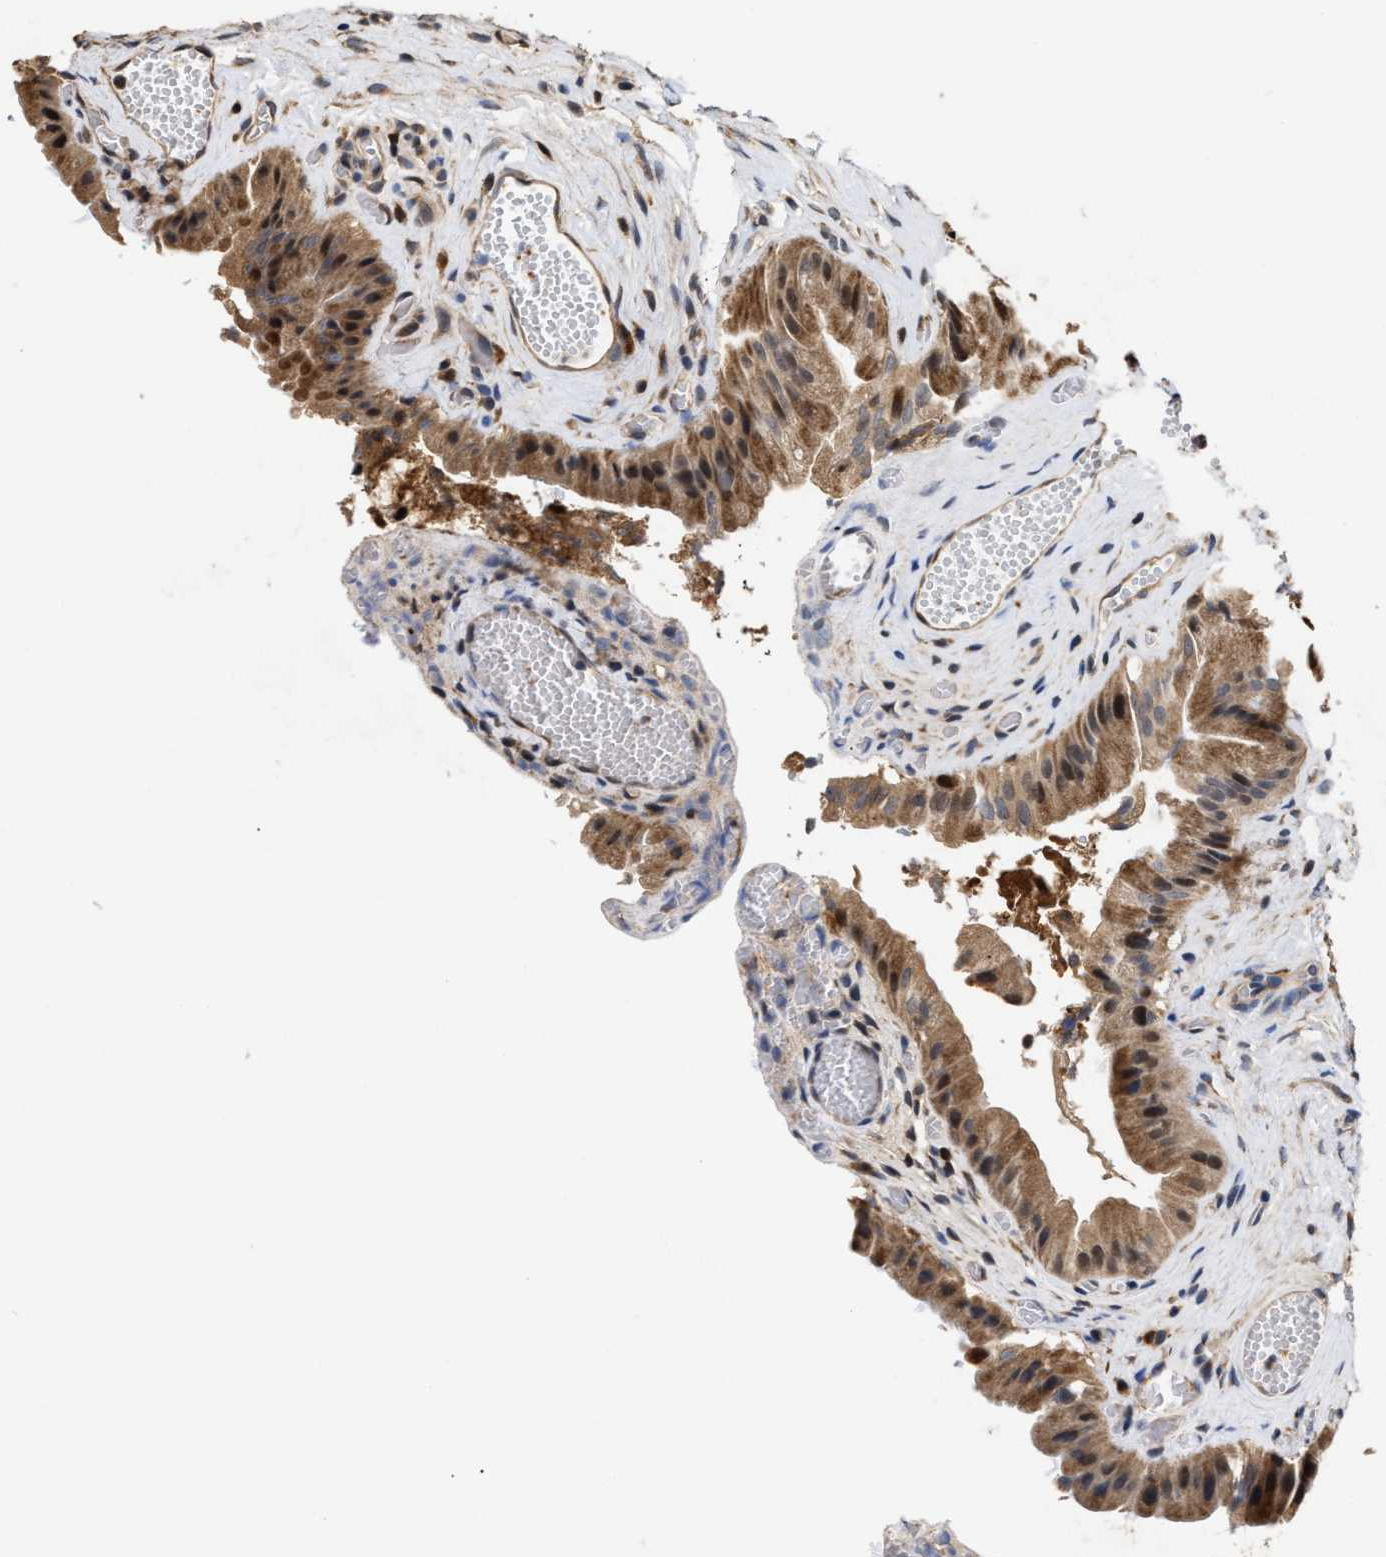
{"staining": {"intensity": "strong", "quantity": ">75%", "location": "cytoplasmic/membranous,nuclear"}, "tissue": "gallbladder", "cell_type": "Glandular cells", "image_type": "normal", "snomed": [{"axis": "morphology", "description": "Normal tissue, NOS"}, {"axis": "topography", "description": "Gallbladder"}], "caption": "Gallbladder stained with IHC reveals strong cytoplasmic/membranous,nuclear expression in approximately >75% of glandular cells. (DAB (3,3'-diaminobenzidine) IHC with brightfield microscopy, high magnification).", "gene": "GOSR1", "patient": {"sex": "male", "age": 49}}